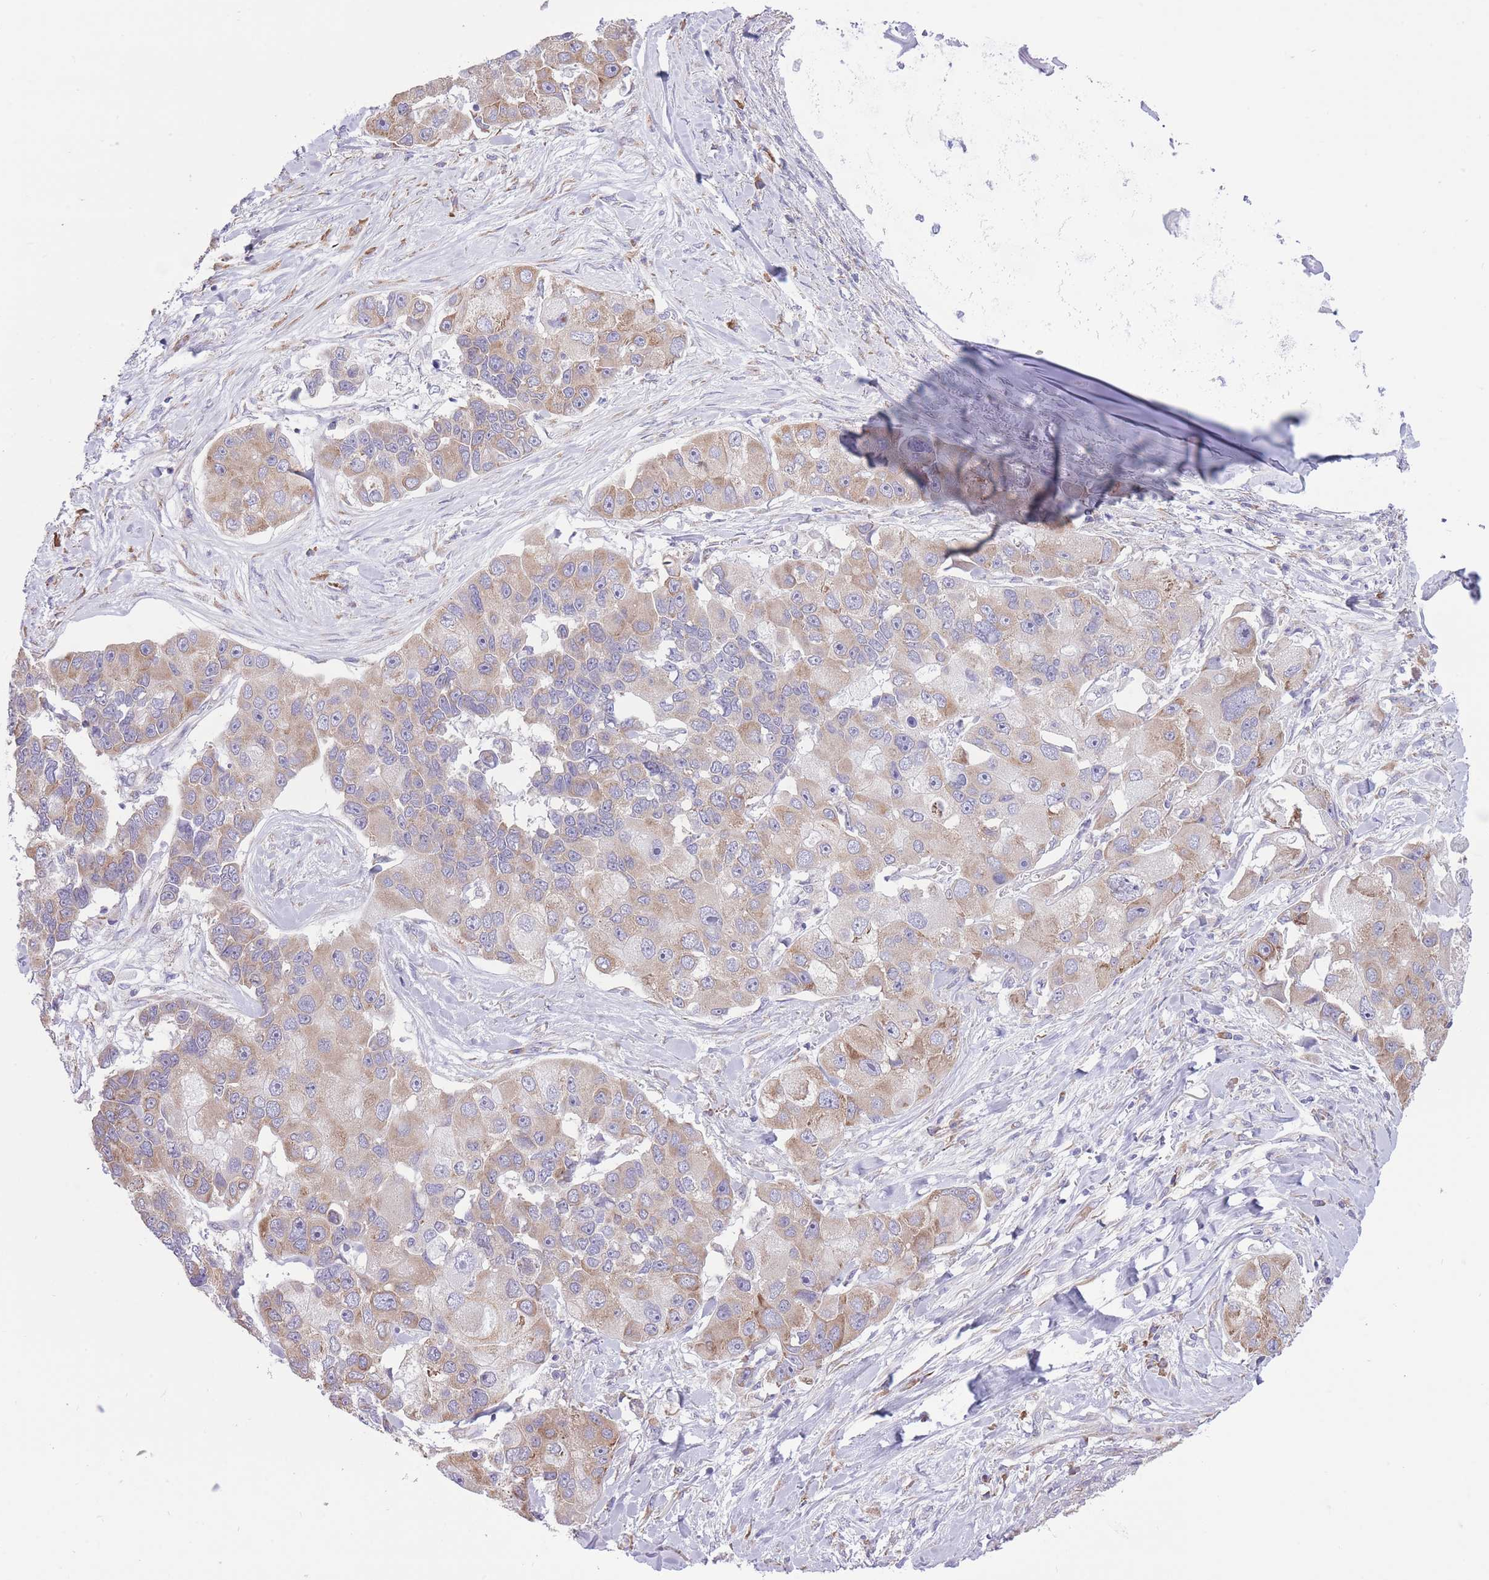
{"staining": {"intensity": "weak", "quantity": ">75%", "location": "cytoplasmic/membranous"}, "tissue": "lung cancer", "cell_type": "Tumor cells", "image_type": "cancer", "snomed": [{"axis": "morphology", "description": "Adenocarcinoma, NOS"}, {"axis": "topography", "description": "Lung"}], "caption": "Immunohistochemical staining of adenocarcinoma (lung) displays weak cytoplasmic/membranous protein expression in approximately >75% of tumor cells. (Stains: DAB in brown, nuclei in blue, Microscopy: brightfield microscopy at high magnification).", "gene": "ZNF501", "patient": {"sex": "female", "age": 54}}